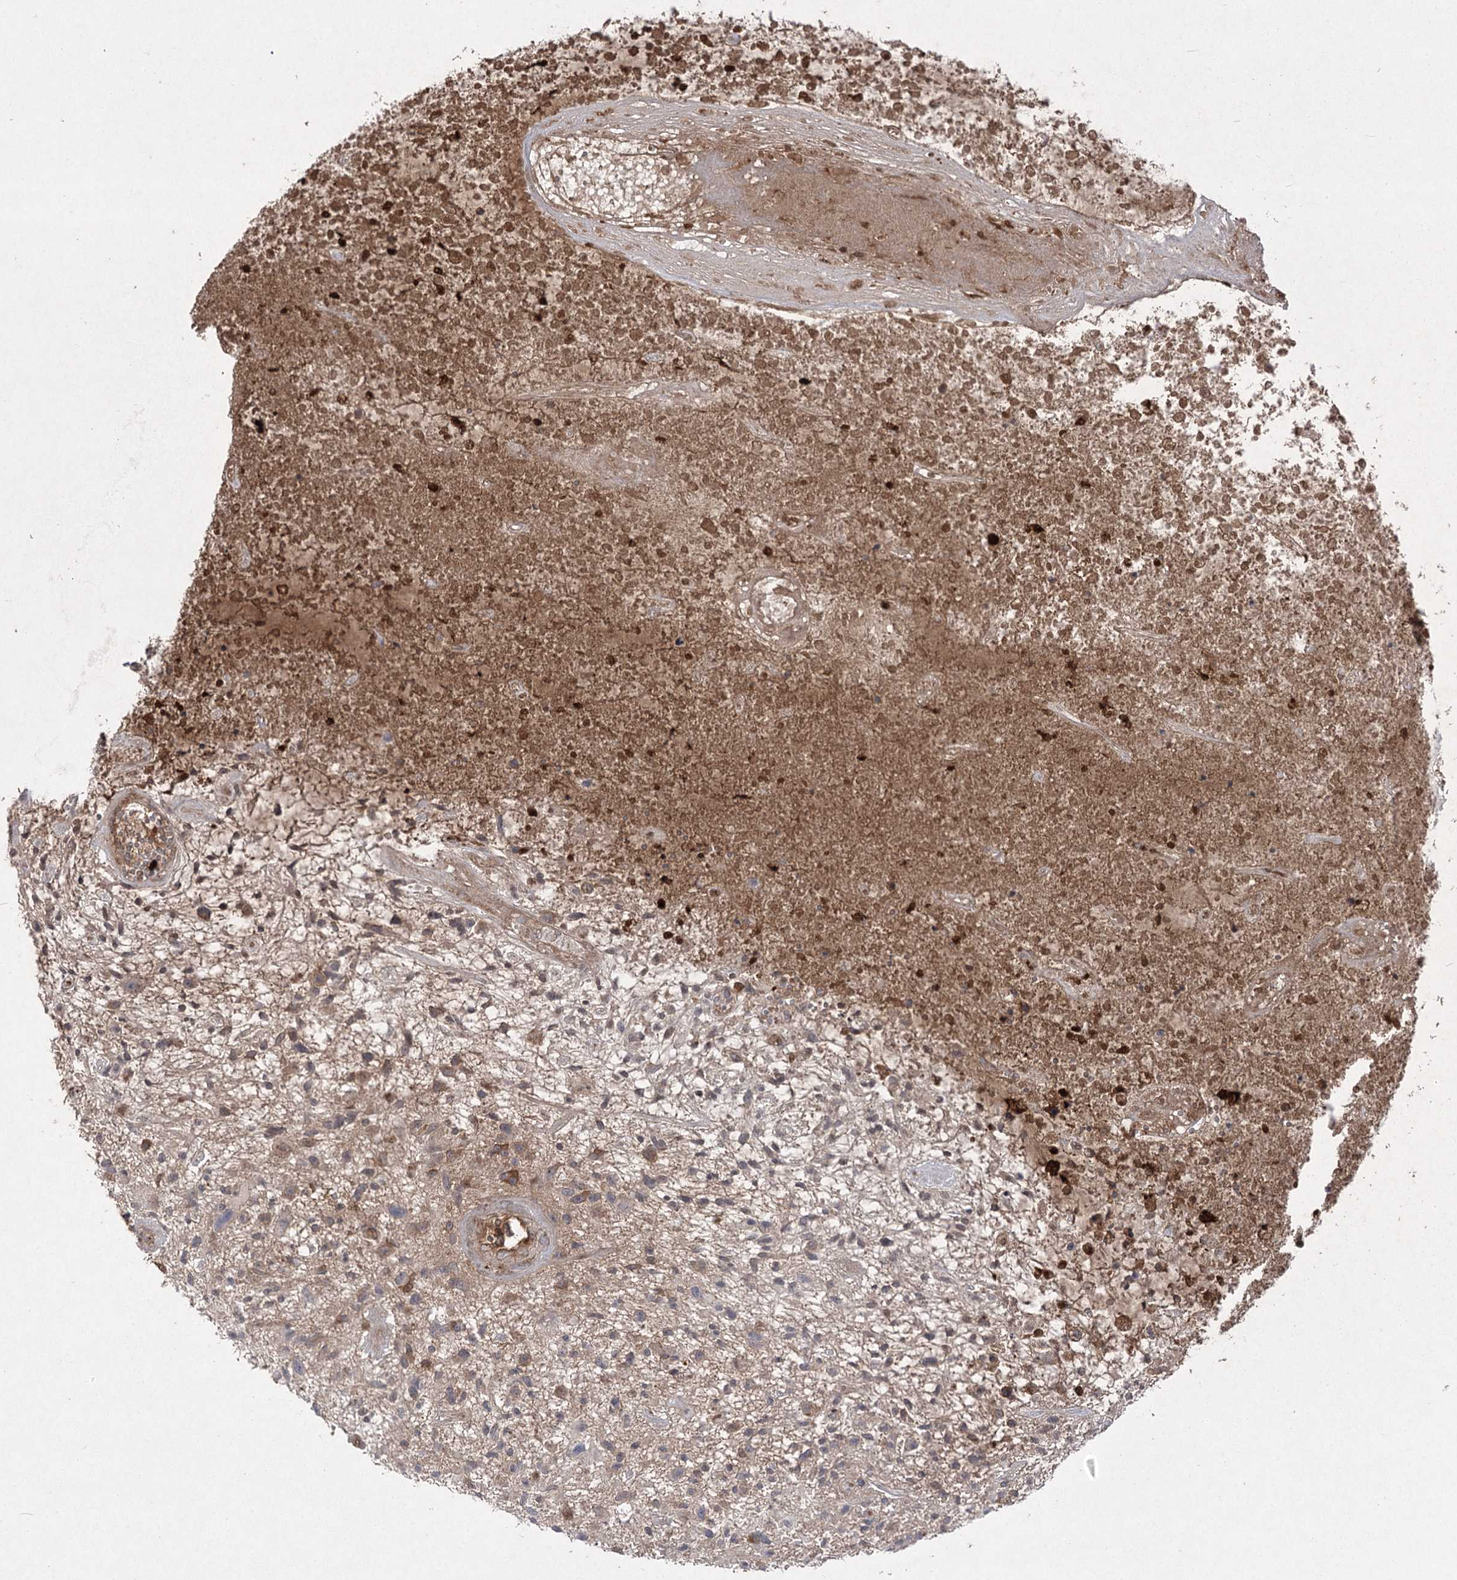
{"staining": {"intensity": "moderate", "quantity": "<25%", "location": "cytoplasmic/membranous"}, "tissue": "glioma", "cell_type": "Tumor cells", "image_type": "cancer", "snomed": [{"axis": "morphology", "description": "Glioma, malignant, High grade"}, {"axis": "topography", "description": "Brain"}], "caption": "A low amount of moderate cytoplasmic/membranous positivity is seen in approximately <25% of tumor cells in malignant glioma (high-grade) tissue.", "gene": "PLEKHA5", "patient": {"sex": "male", "age": 47}}